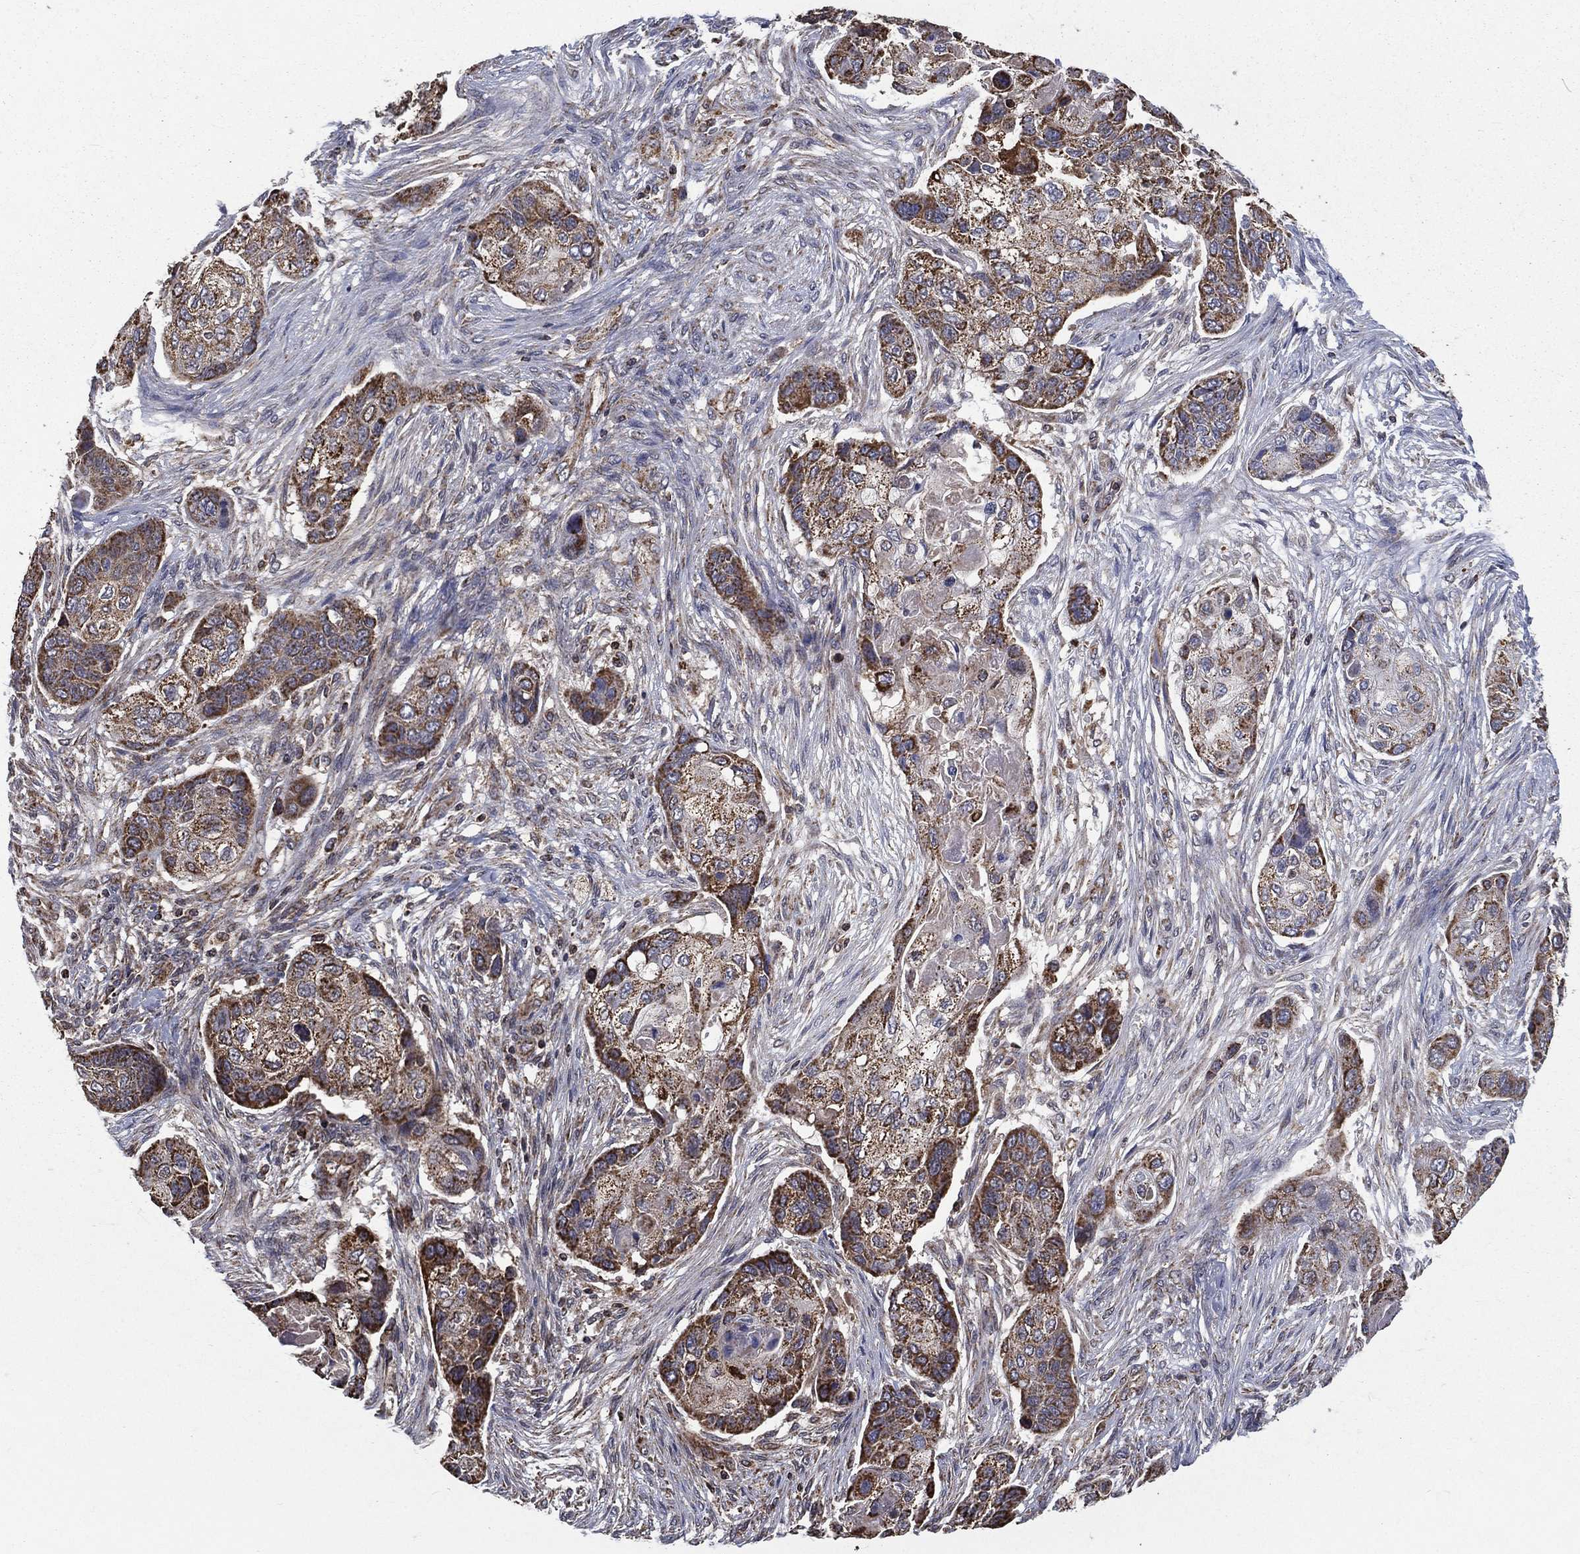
{"staining": {"intensity": "moderate", "quantity": ">75%", "location": "cytoplasmic/membranous"}, "tissue": "lung cancer", "cell_type": "Tumor cells", "image_type": "cancer", "snomed": [{"axis": "morphology", "description": "Squamous cell carcinoma, NOS"}, {"axis": "topography", "description": "Lung"}], "caption": "Immunohistochemistry (IHC) of human lung cancer reveals medium levels of moderate cytoplasmic/membranous positivity in about >75% of tumor cells.", "gene": "RIGI", "patient": {"sex": "male", "age": 69}}